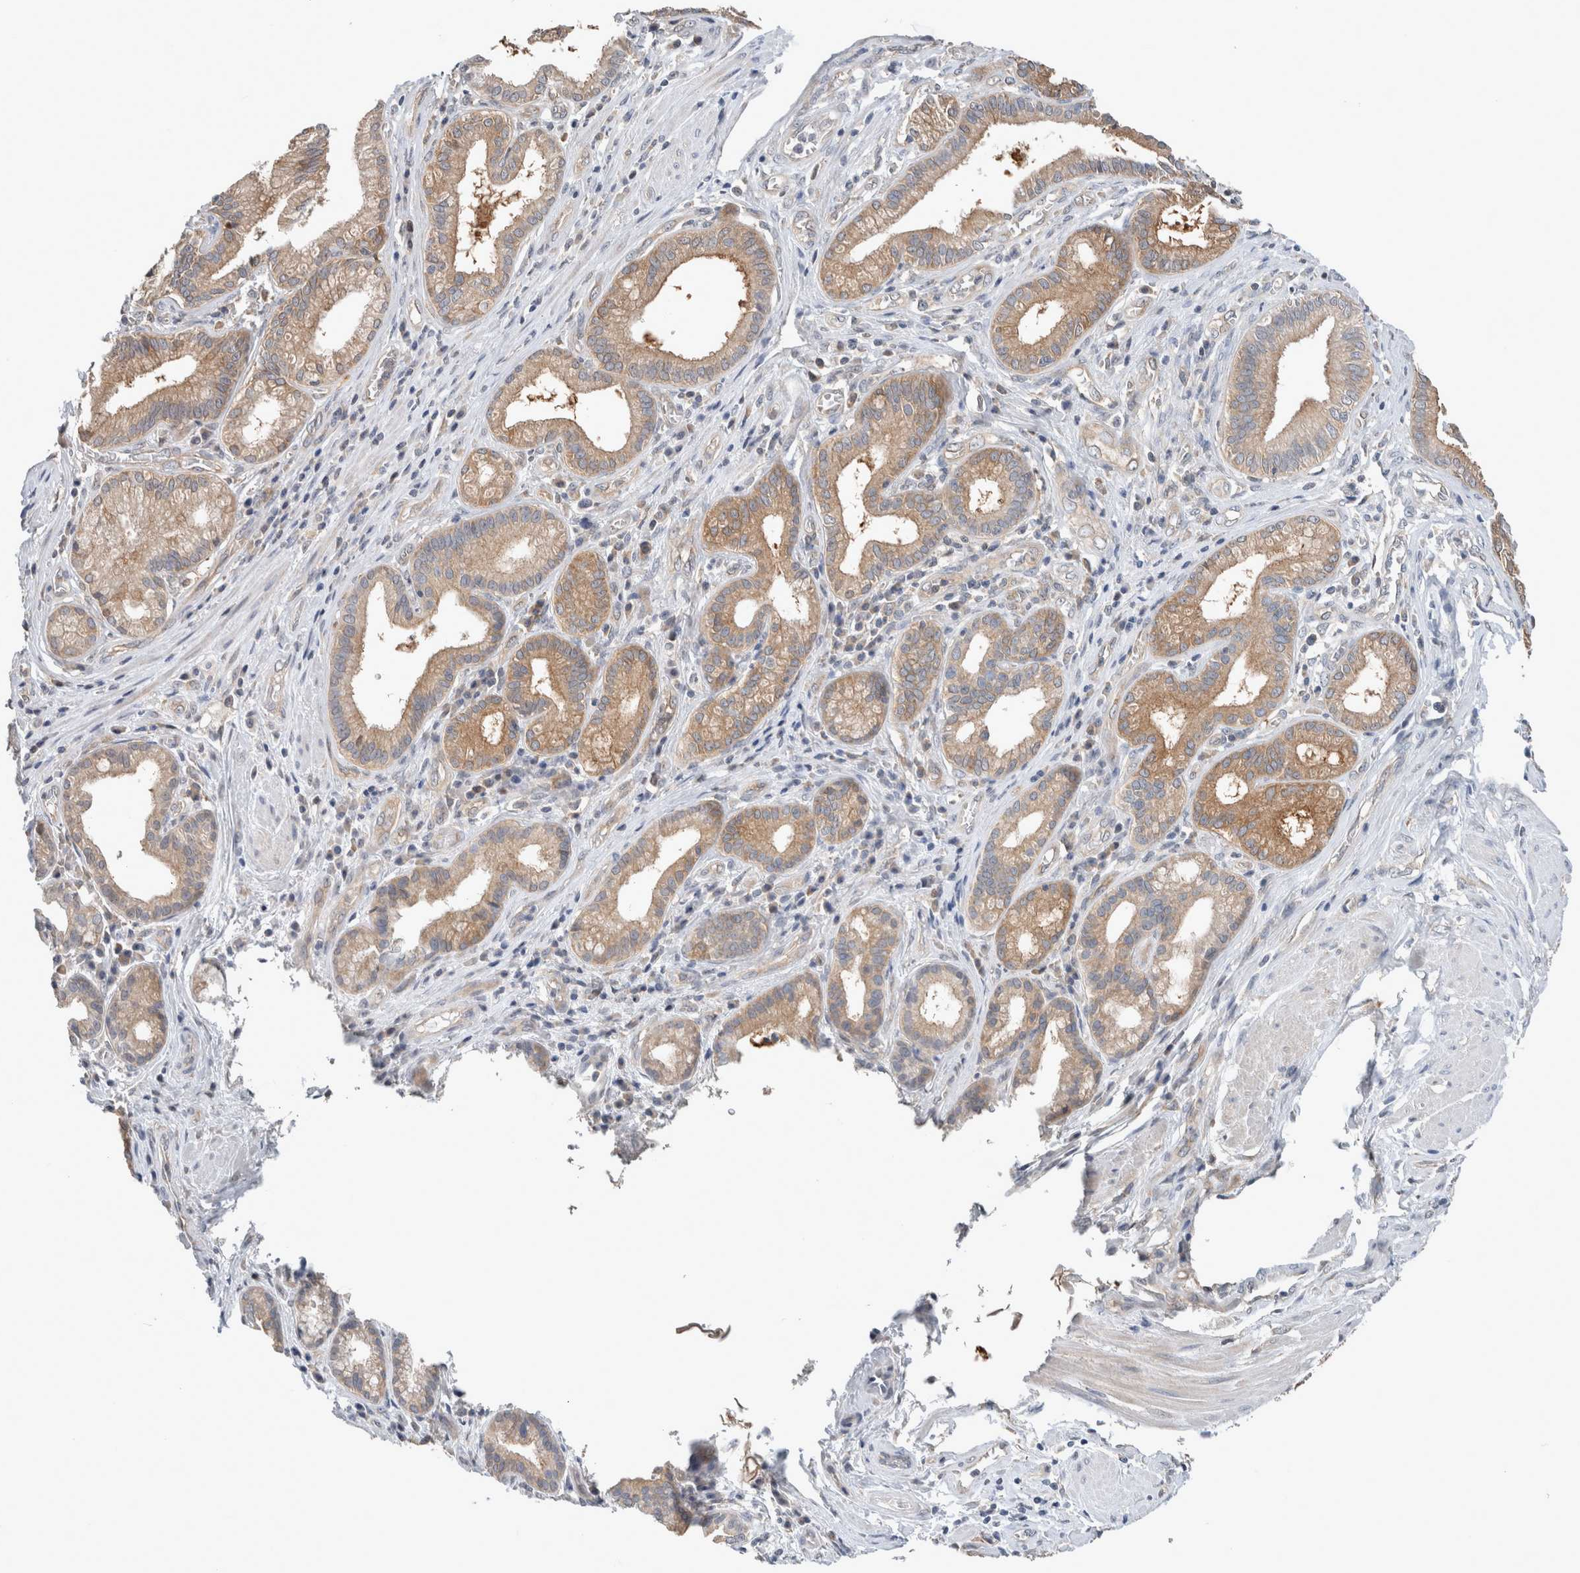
{"staining": {"intensity": "moderate", "quantity": ">75%", "location": "cytoplasmic/membranous"}, "tissue": "pancreatic cancer", "cell_type": "Tumor cells", "image_type": "cancer", "snomed": [{"axis": "morphology", "description": "Adenocarcinoma, NOS"}, {"axis": "topography", "description": "Pancreas"}], "caption": "Immunohistochemistry staining of pancreatic cancer, which reveals medium levels of moderate cytoplasmic/membranous positivity in approximately >75% of tumor cells indicating moderate cytoplasmic/membranous protein expression. The staining was performed using DAB (3,3'-diaminobenzidine) (brown) for protein detection and nuclei were counterstained in hematoxylin (blue).", "gene": "XPNPEP1", "patient": {"sex": "female", "age": 75}}